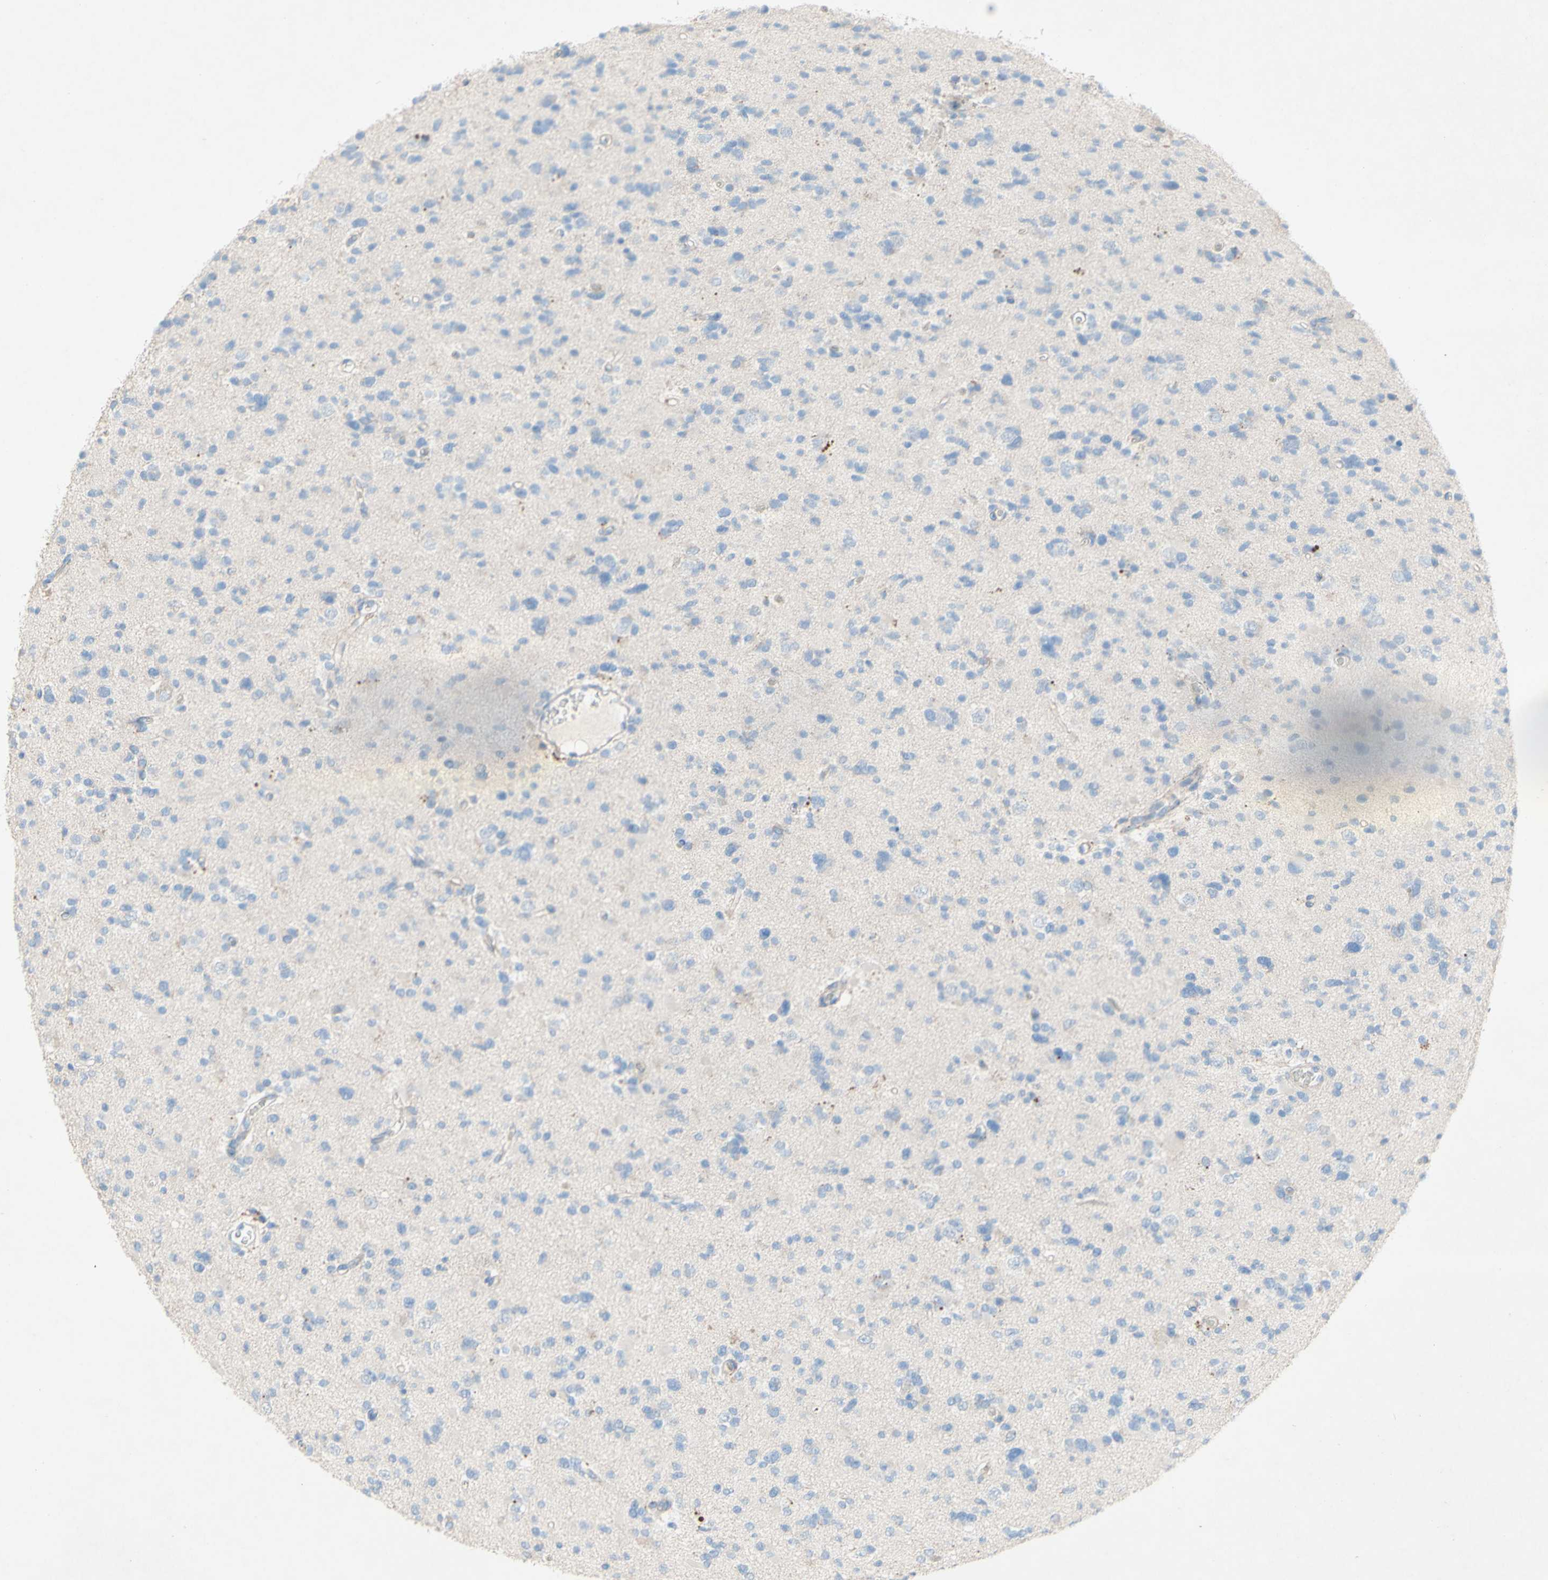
{"staining": {"intensity": "negative", "quantity": "none", "location": "none"}, "tissue": "glioma", "cell_type": "Tumor cells", "image_type": "cancer", "snomed": [{"axis": "morphology", "description": "Glioma, malignant, Low grade"}, {"axis": "topography", "description": "Brain"}], "caption": "The micrograph displays no staining of tumor cells in glioma. Nuclei are stained in blue.", "gene": "ACADL", "patient": {"sex": "female", "age": 22}}